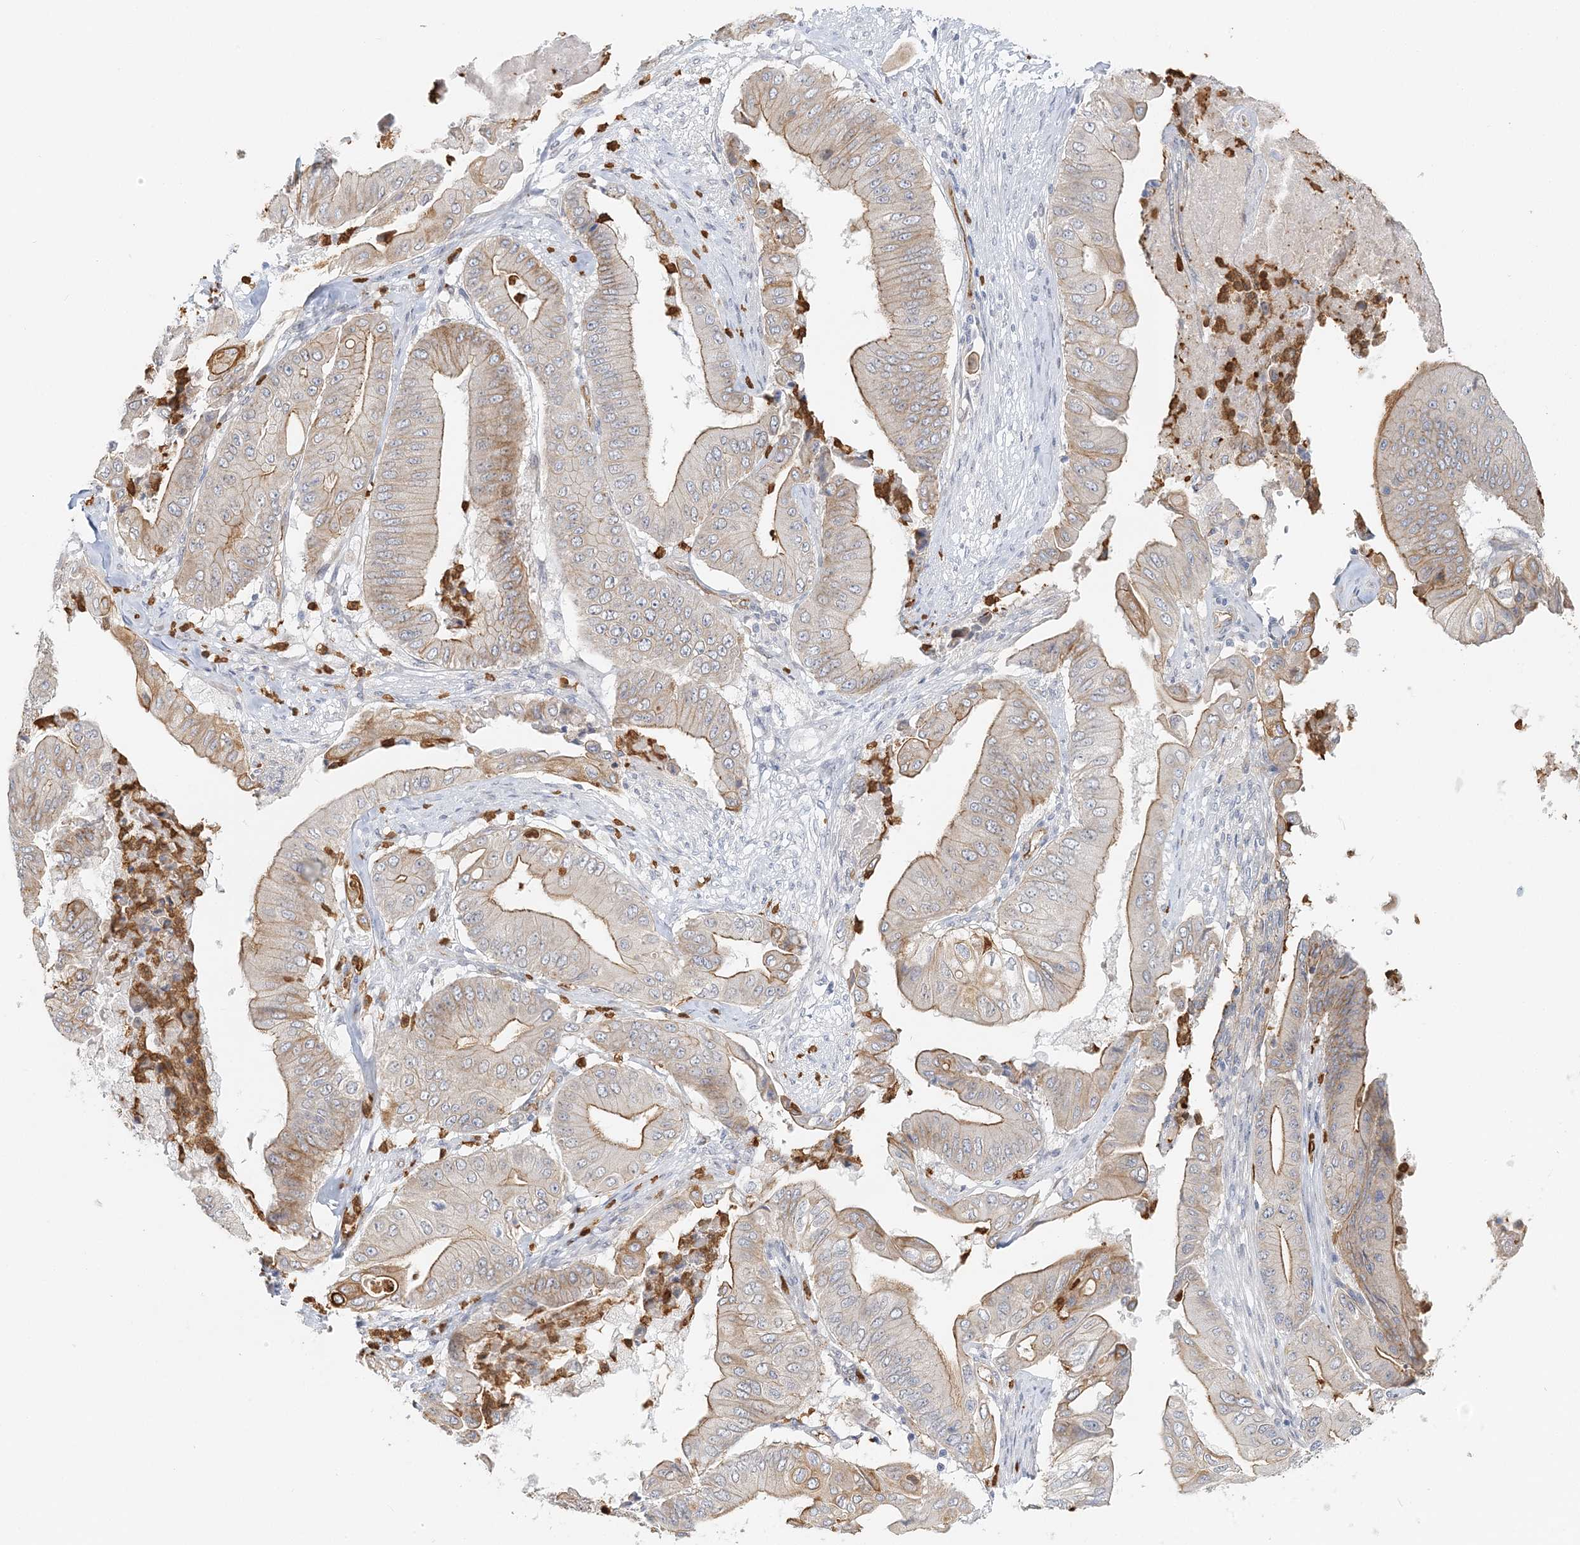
{"staining": {"intensity": "strong", "quantity": "25%-75%", "location": "cytoplasmic/membranous"}, "tissue": "pancreatic cancer", "cell_type": "Tumor cells", "image_type": "cancer", "snomed": [{"axis": "morphology", "description": "Adenocarcinoma, NOS"}, {"axis": "topography", "description": "Pancreas"}], "caption": "Protein expression by immunohistochemistry exhibits strong cytoplasmic/membranous expression in about 25%-75% of tumor cells in pancreatic cancer (adenocarcinoma).", "gene": "DNAH1", "patient": {"sex": "female", "age": 77}}